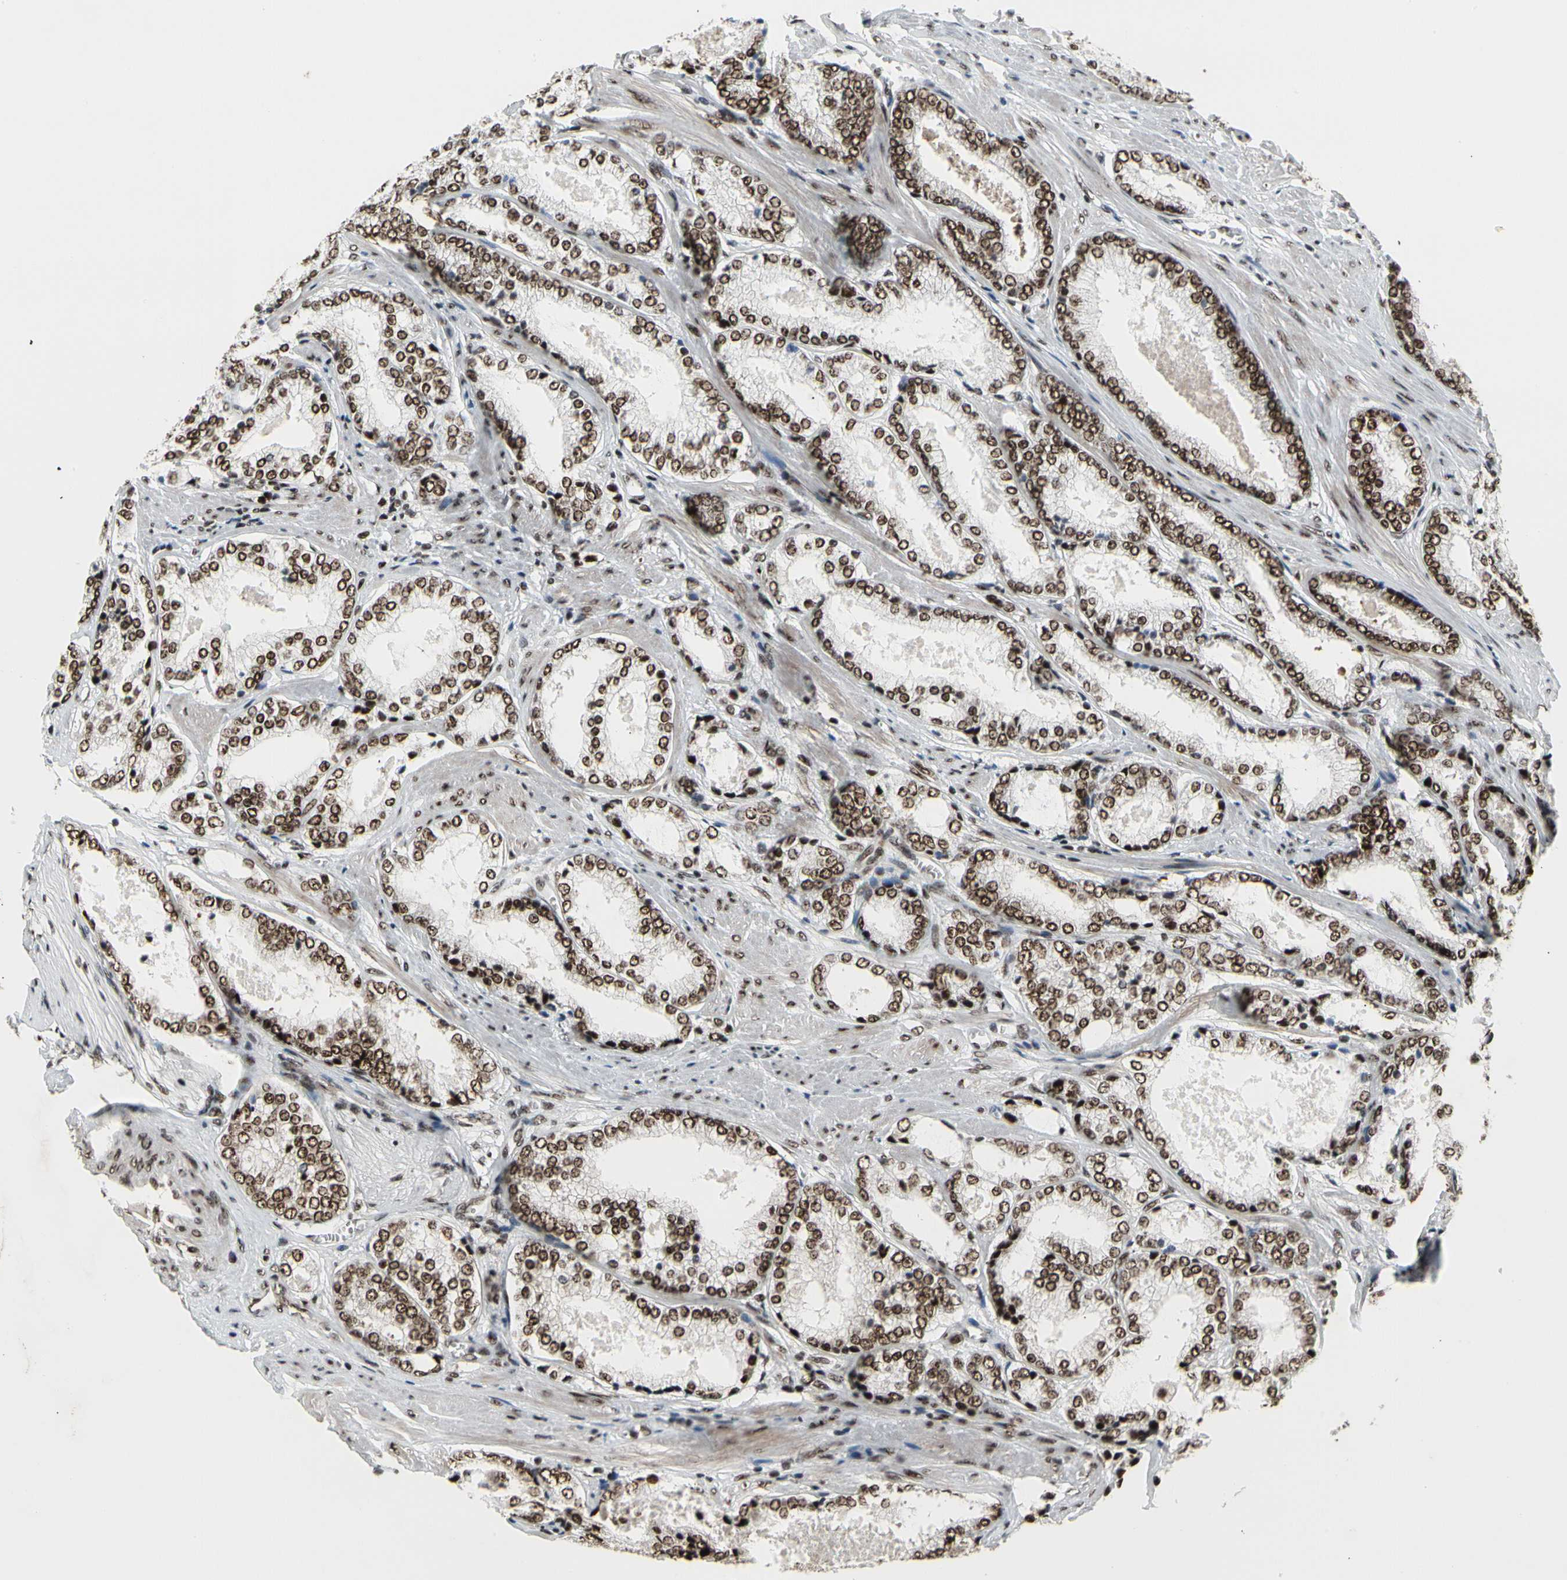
{"staining": {"intensity": "strong", "quantity": ">75%", "location": "nuclear"}, "tissue": "prostate cancer", "cell_type": "Tumor cells", "image_type": "cancer", "snomed": [{"axis": "morphology", "description": "Adenocarcinoma, Low grade"}, {"axis": "topography", "description": "Prostate"}], "caption": "Protein expression analysis of human prostate cancer (adenocarcinoma (low-grade)) reveals strong nuclear staining in about >75% of tumor cells. Nuclei are stained in blue.", "gene": "SRSF11", "patient": {"sex": "male", "age": 64}}